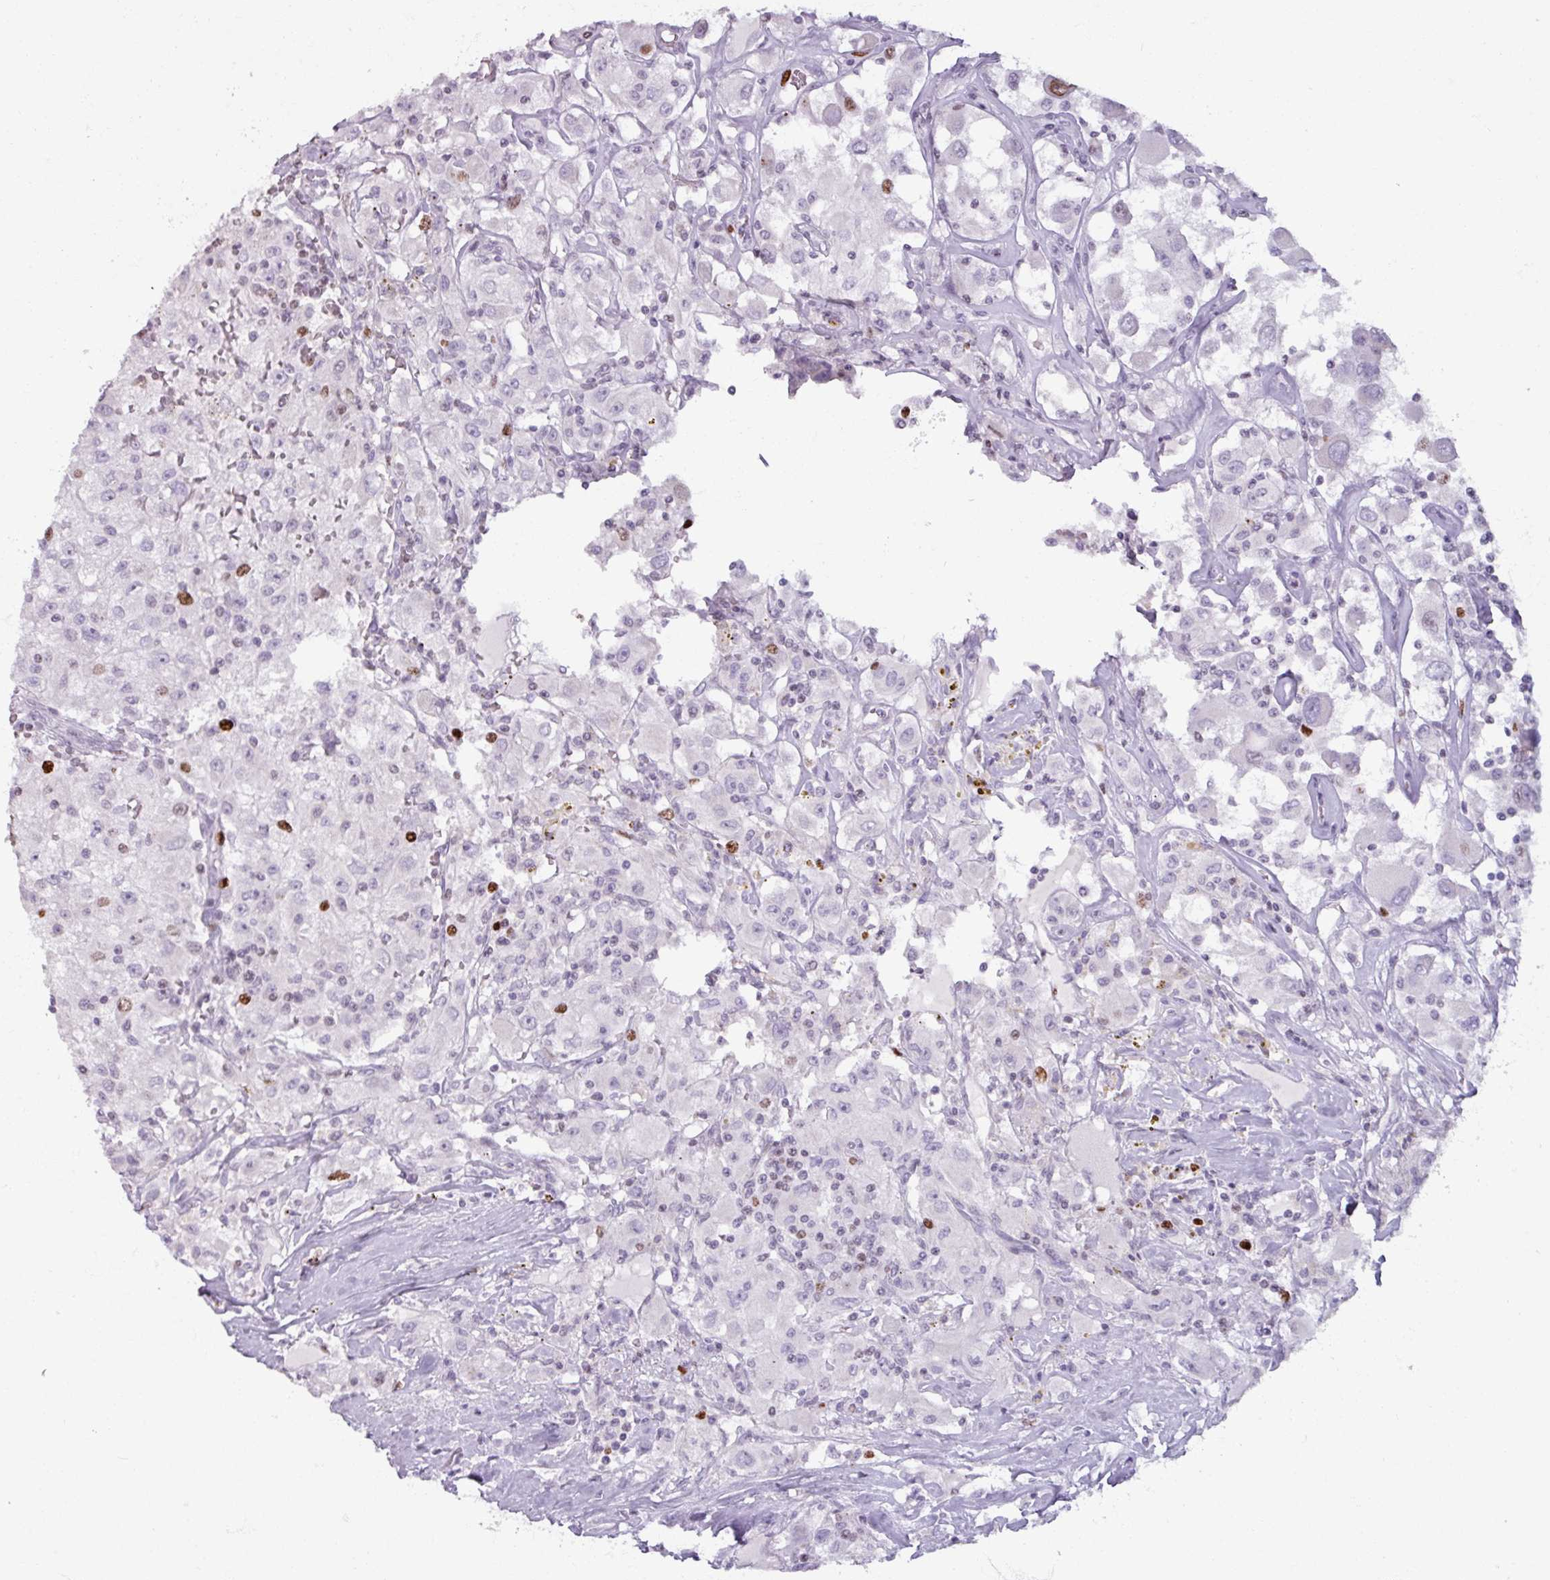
{"staining": {"intensity": "strong", "quantity": "<25%", "location": "nuclear"}, "tissue": "renal cancer", "cell_type": "Tumor cells", "image_type": "cancer", "snomed": [{"axis": "morphology", "description": "Adenocarcinoma, NOS"}, {"axis": "topography", "description": "Kidney"}], "caption": "A photomicrograph of renal adenocarcinoma stained for a protein demonstrates strong nuclear brown staining in tumor cells.", "gene": "ATAD2", "patient": {"sex": "female", "age": 67}}